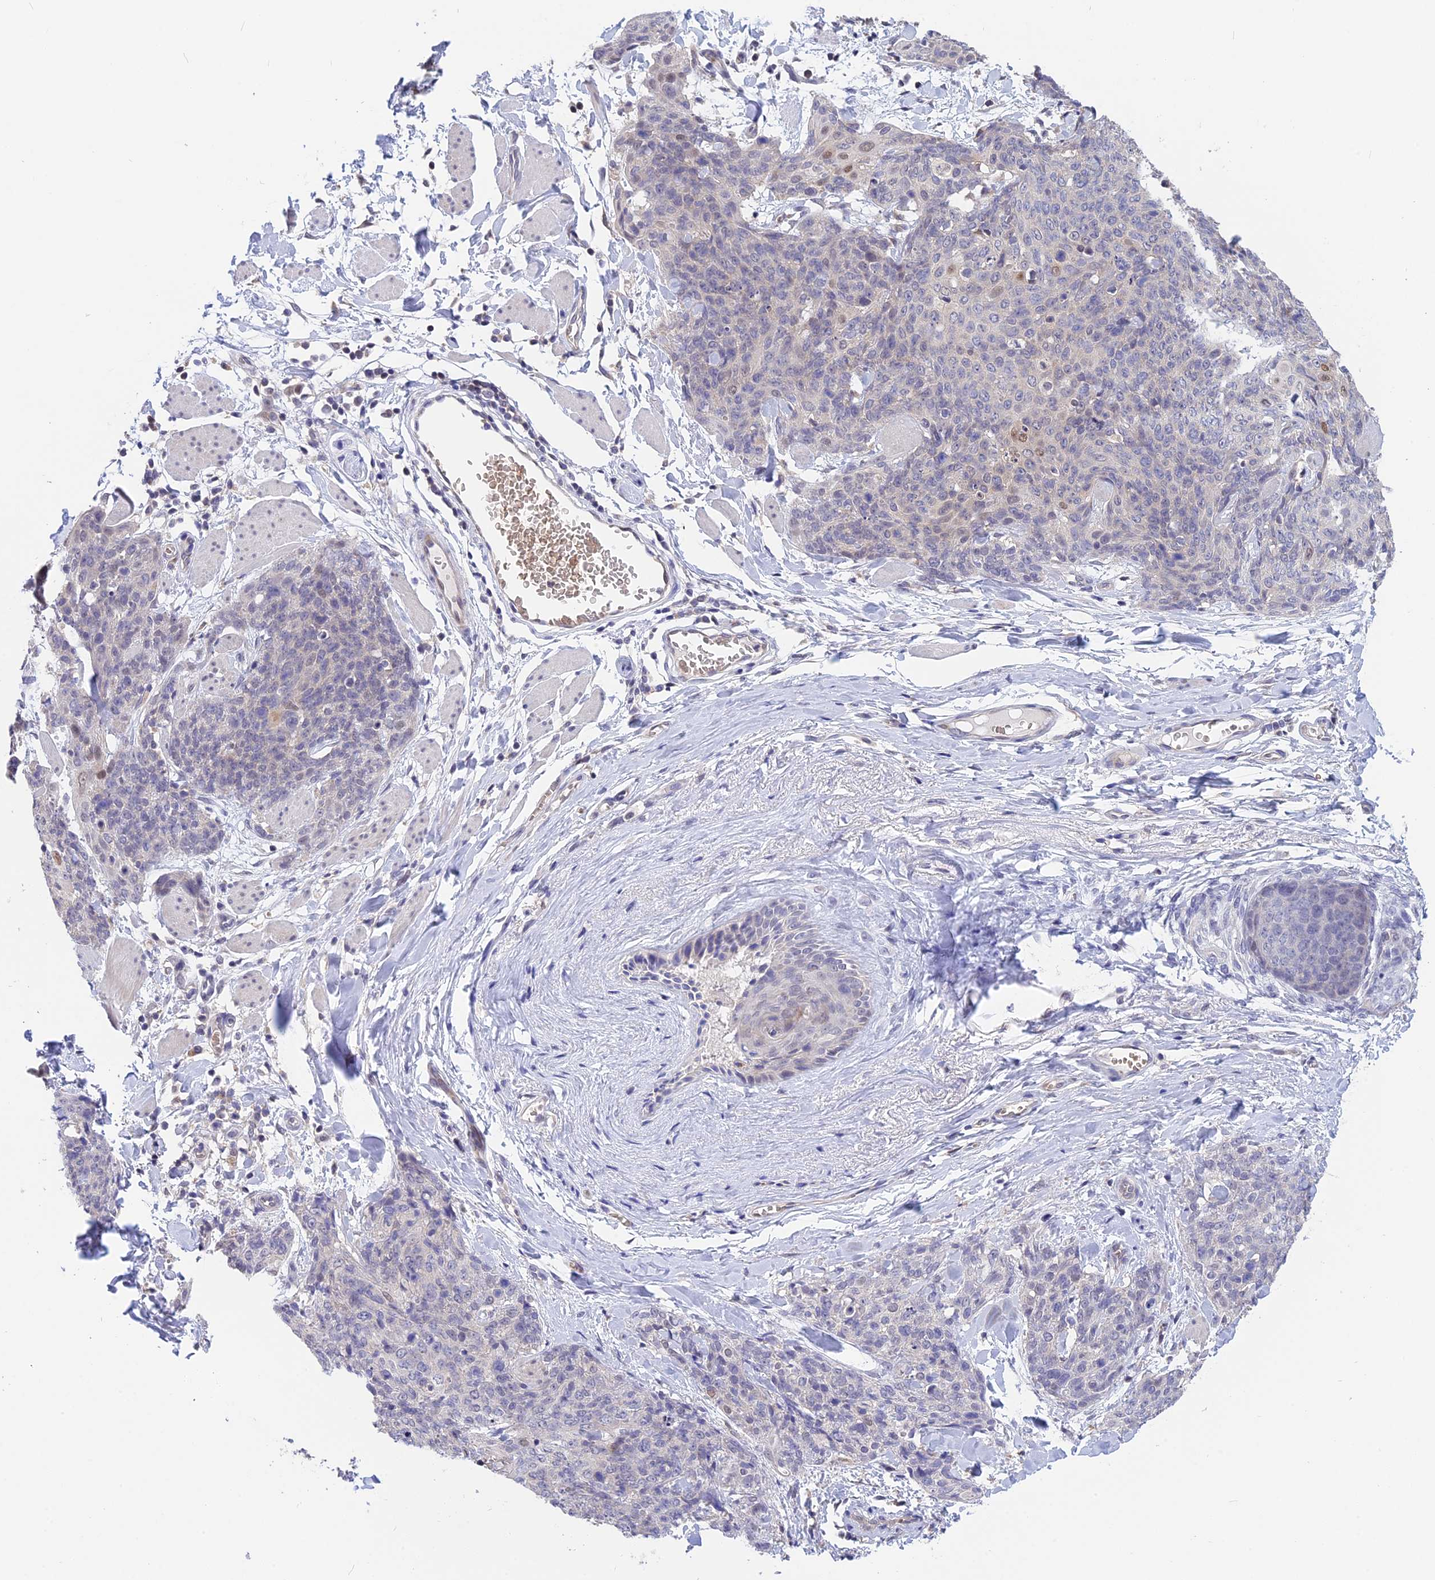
{"staining": {"intensity": "moderate", "quantity": "<25%", "location": "nuclear"}, "tissue": "skin cancer", "cell_type": "Tumor cells", "image_type": "cancer", "snomed": [{"axis": "morphology", "description": "Squamous cell carcinoma, NOS"}, {"axis": "topography", "description": "Skin"}, {"axis": "topography", "description": "Vulva"}], "caption": "Skin cancer (squamous cell carcinoma) stained with IHC exhibits moderate nuclear positivity in approximately <25% of tumor cells.", "gene": "KCTD14", "patient": {"sex": "female", "age": 85}}